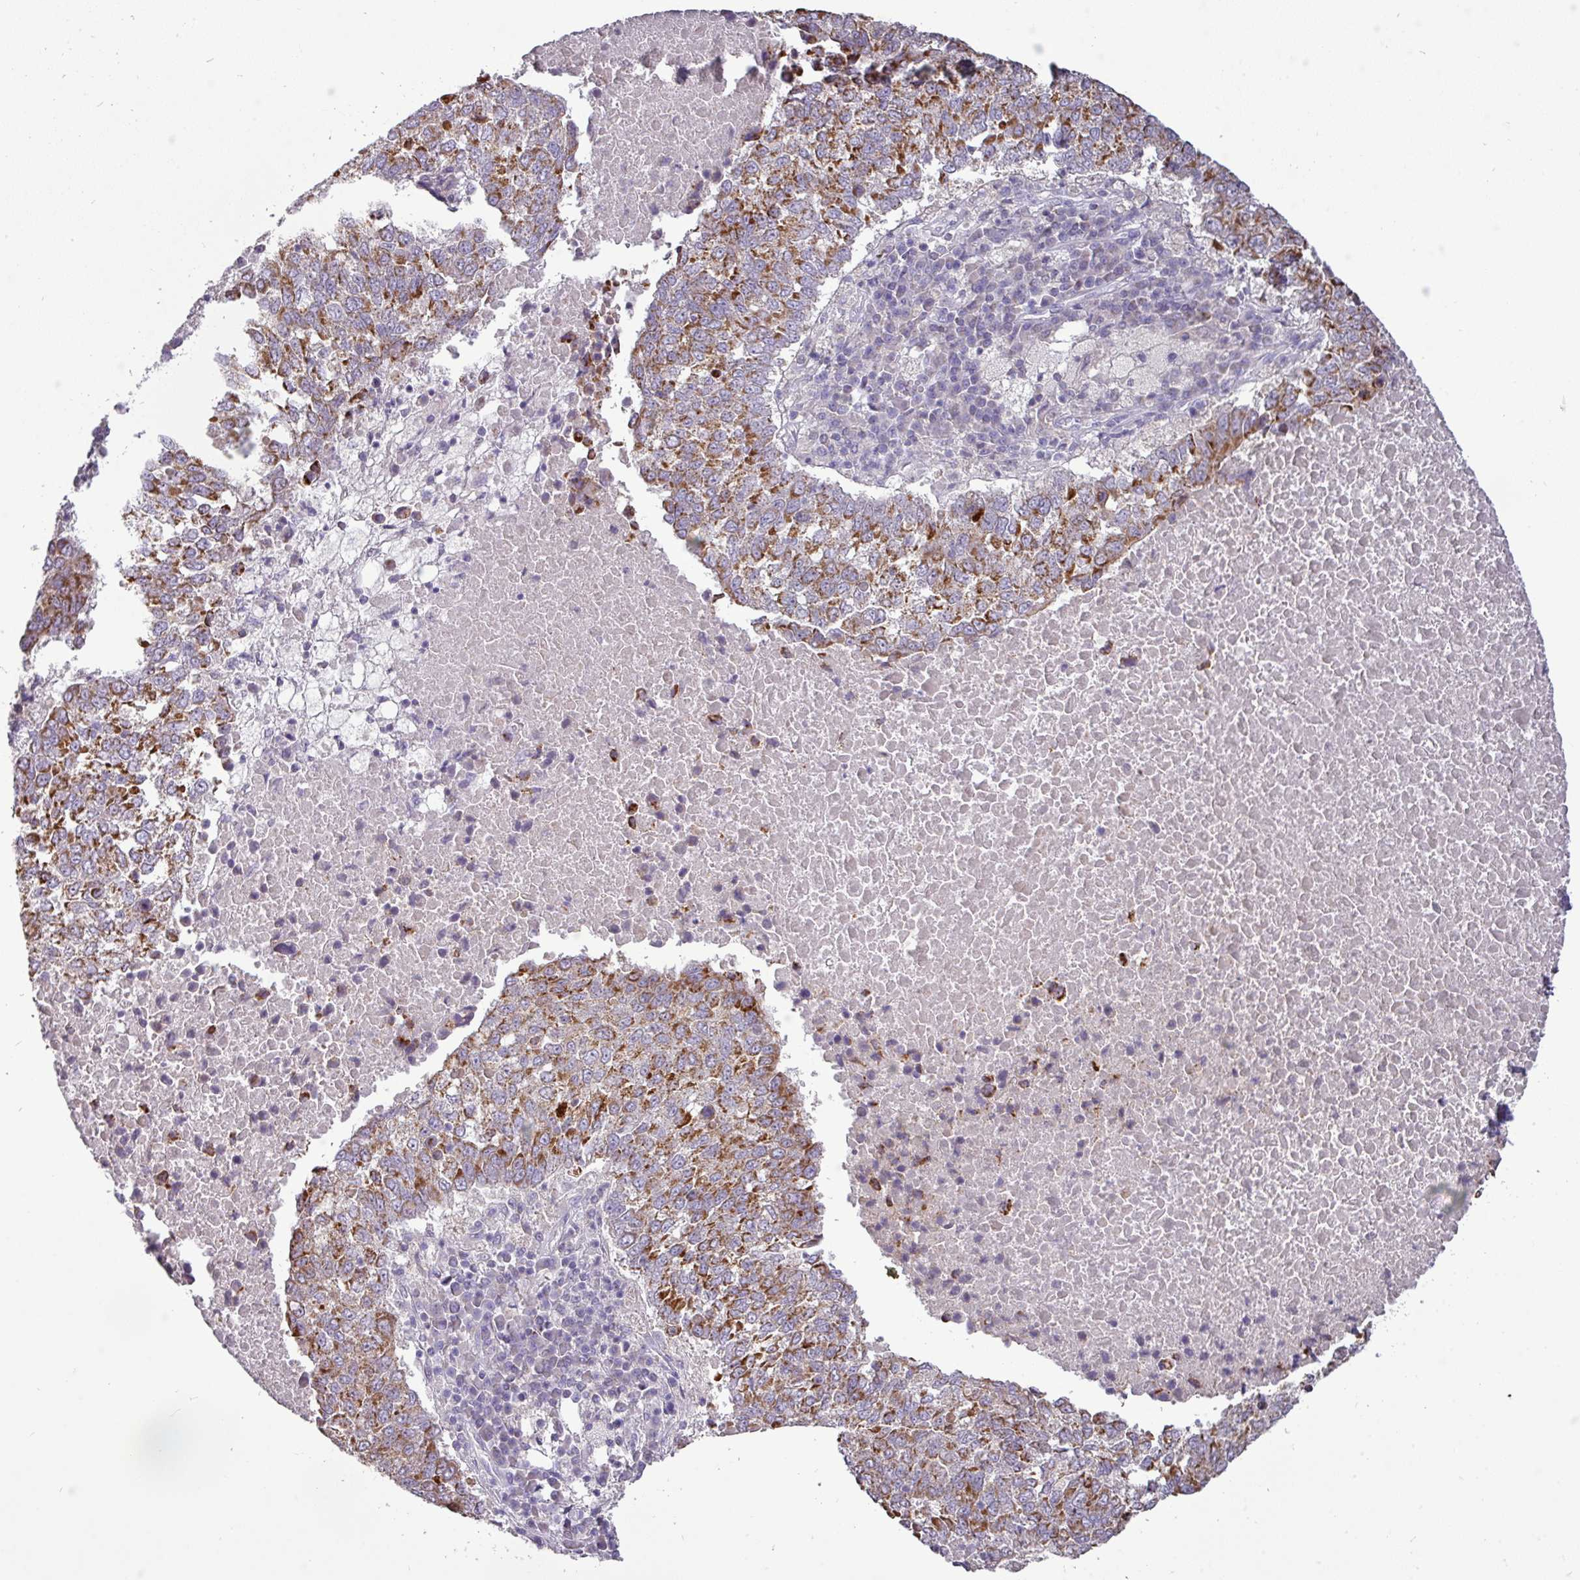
{"staining": {"intensity": "moderate", "quantity": ">75%", "location": "cytoplasmic/membranous"}, "tissue": "lung cancer", "cell_type": "Tumor cells", "image_type": "cancer", "snomed": [{"axis": "morphology", "description": "Squamous cell carcinoma, NOS"}, {"axis": "topography", "description": "Lung"}], "caption": "A high-resolution photomicrograph shows IHC staining of lung cancer (squamous cell carcinoma), which exhibits moderate cytoplasmic/membranous staining in approximately >75% of tumor cells.", "gene": "TRAPPC1", "patient": {"sex": "male", "age": 73}}